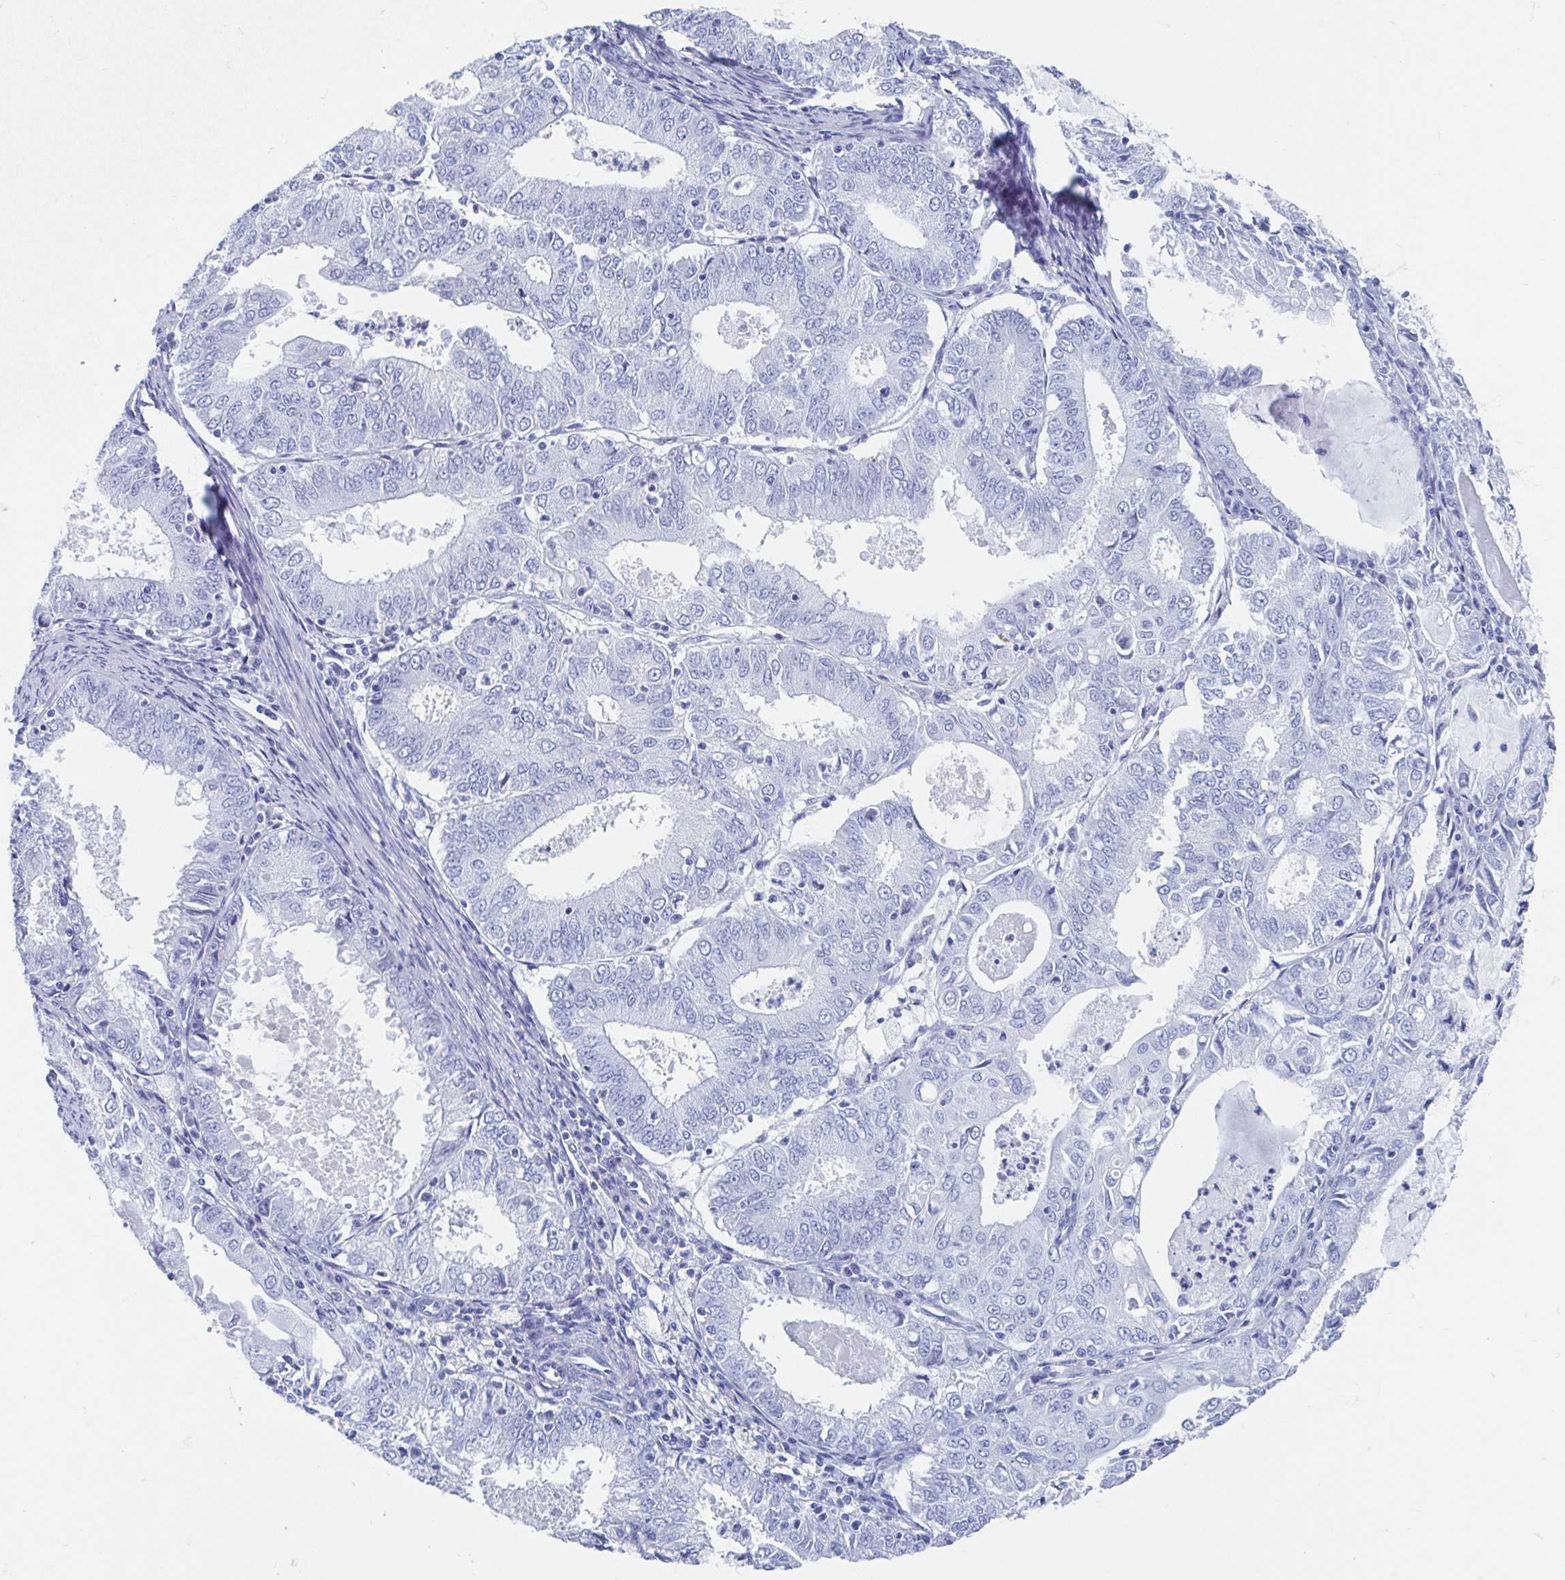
{"staining": {"intensity": "negative", "quantity": "none", "location": "none"}, "tissue": "endometrial cancer", "cell_type": "Tumor cells", "image_type": "cancer", "snomed": [{"axis": "morphology", "description": "Adenocarcinoma, NOS"}, {"axis": "topography", "description": "Endometrium"}], "caption": "Immunohistochemical staining of human endometrial cancer shows no significant staining in tumor cells.", "gene": "C10orf53", "patient": {"sex": "female", "age": 57}}